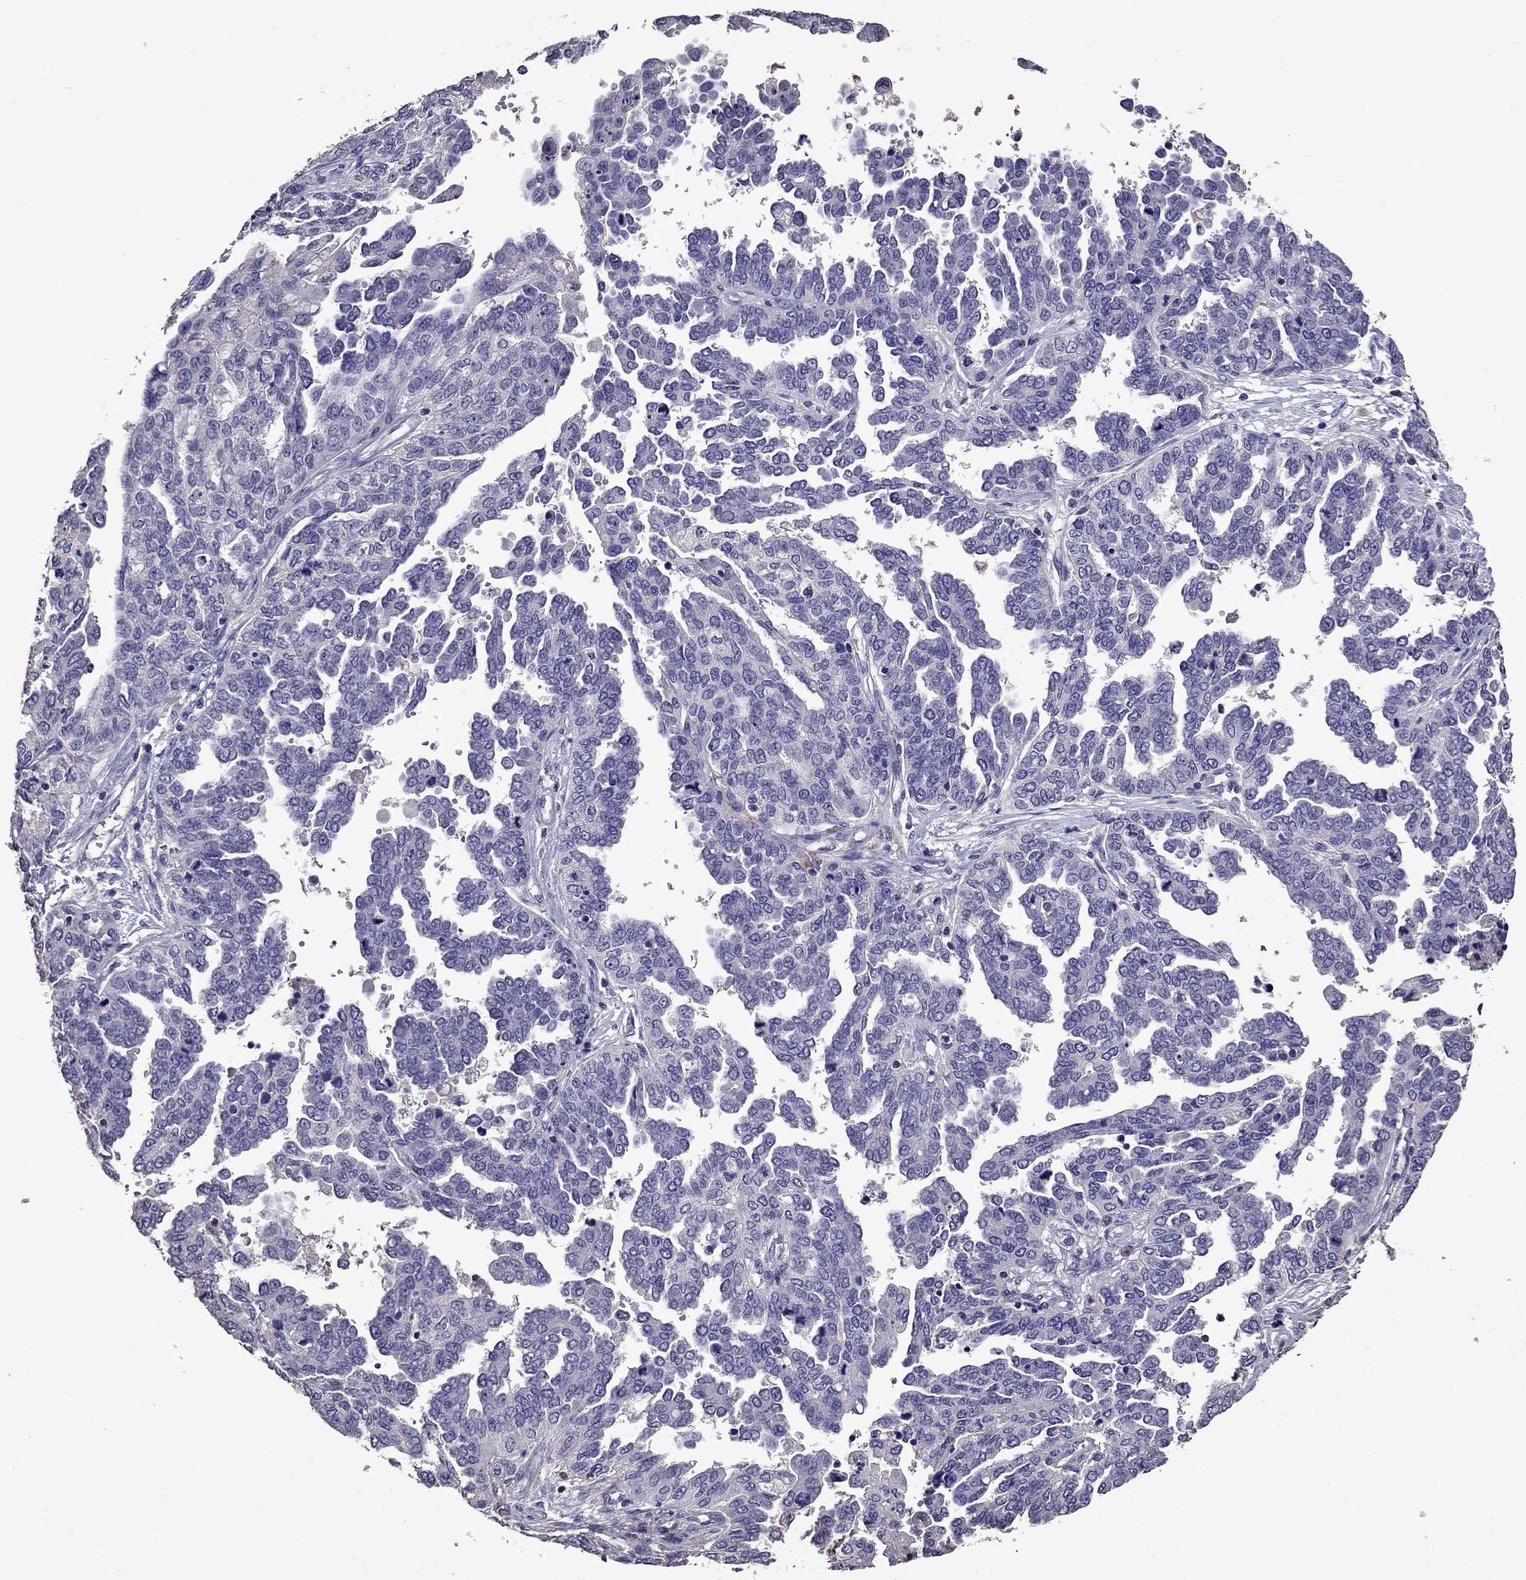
{"staining": {"intensity": "negative", "quantity": "none", "location": "none"}, "tissue": "ovarian cancer", "cell_type": "Tumor cells", "image_type": "cancer", "snomed": [{"axis": "morphology", "description": "Cystadenocarcinoma, serous, NOS"}, {"axis": "topography", "description": "Ovary"}], "caption": "Ovarian cancer (serous cystadenocarcinoma) was stained to show a protein in brown. There is no significant expression in tumor cells. The staining is performed using DAB brown chromogen with nuclei counter-stained in using hematoxylin.", "gene": "NKX3-1", "patient": {"sex": "female", "age": 53}}